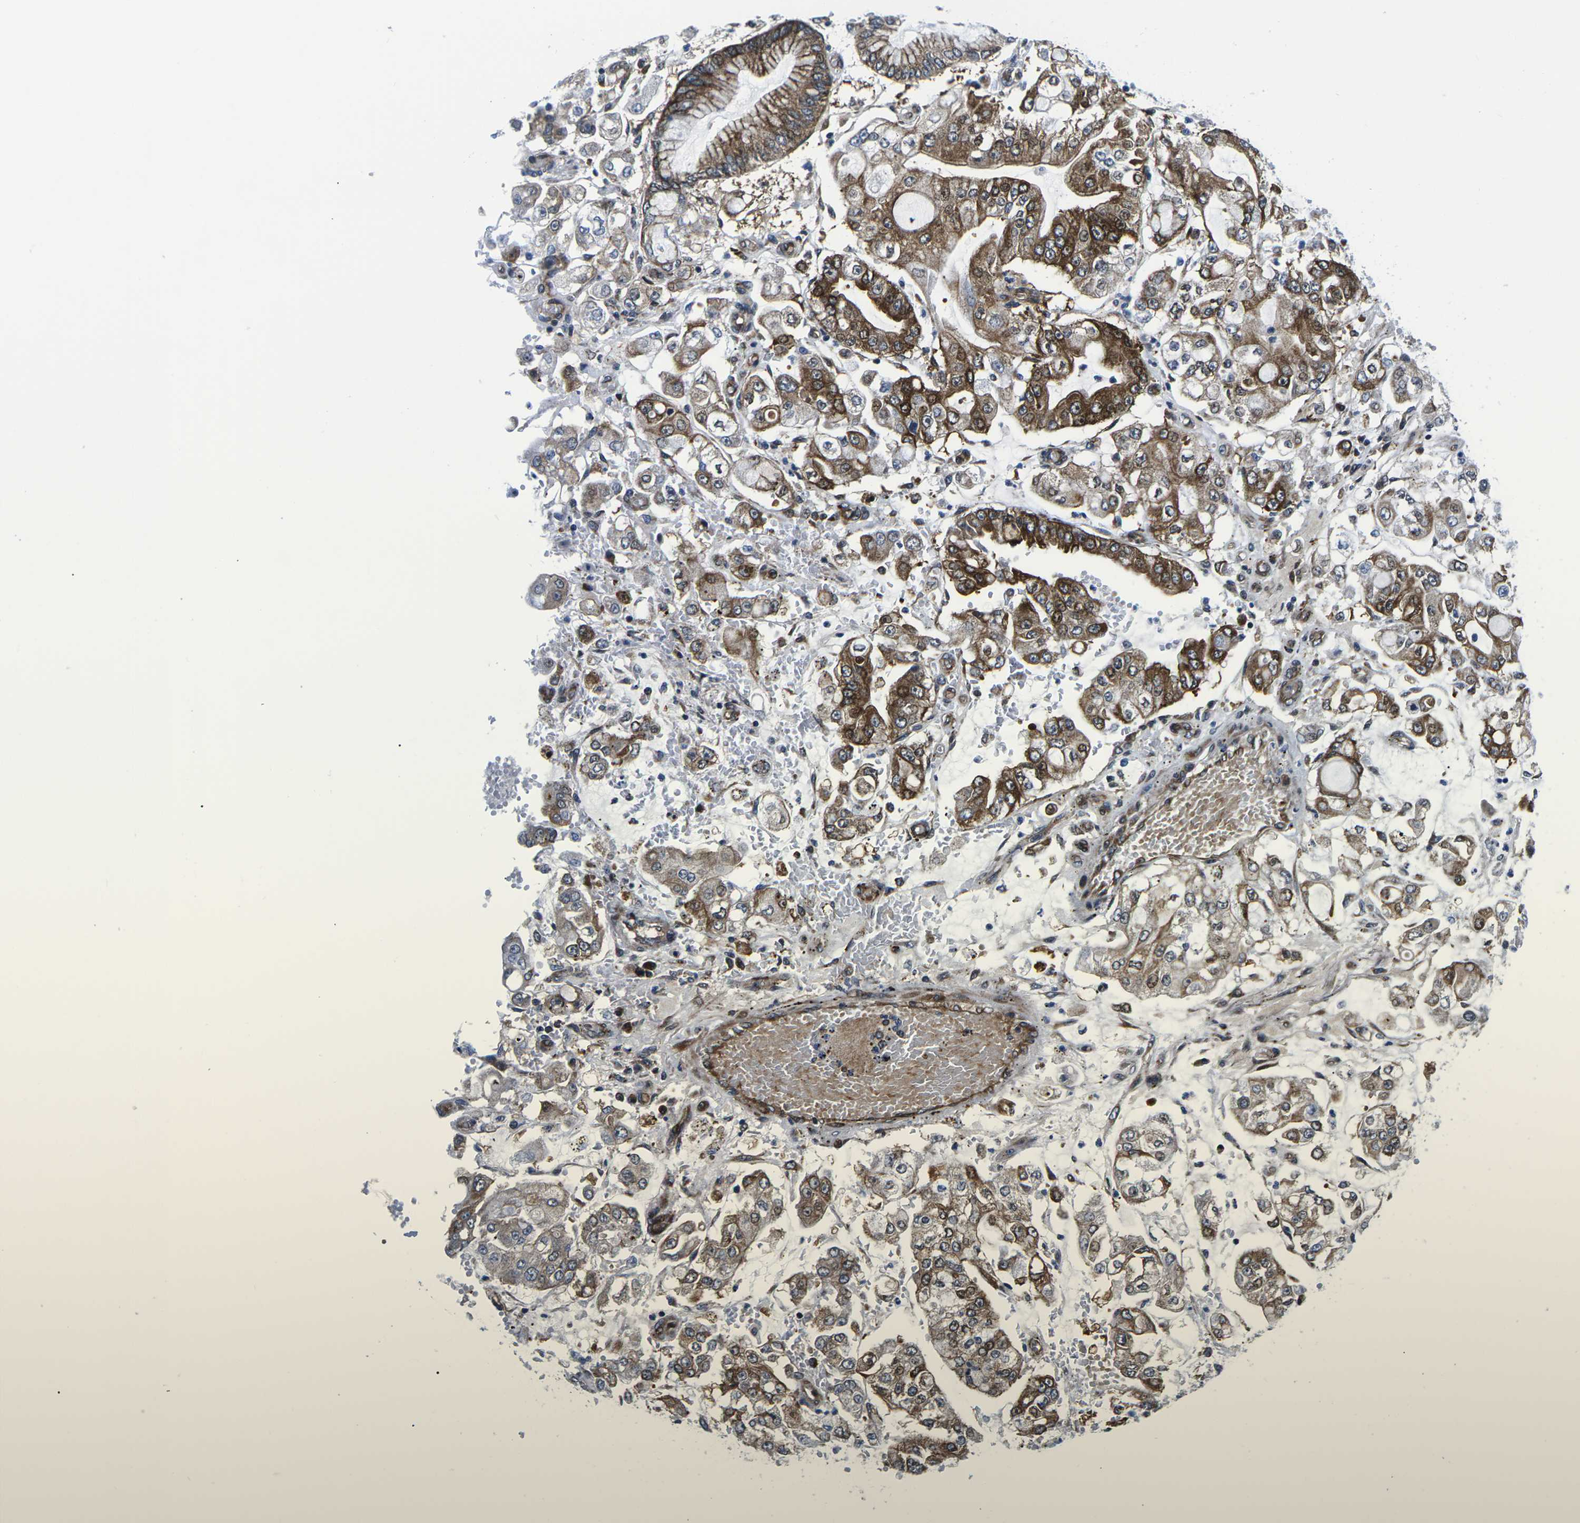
{"staining": {"intensity": "strong", "quantity": ">75%", "location": "cytoplasmic/membranous"}, "tissue": "stomach cancer", "cell_type": "Tumor cells", "image_type": "cancer", "snomed": [{"axis": "morphology", "description": "Adenocarcinoma, NOS"}, {"axis": "topography", "description": "Stomach"}], "caption": "Immunohistochemical staining of stomach cancer (adenocarcinoma) reveals high levels of strong cytoplasmic/membranous protein expression in approximately >75% of tumor cells. (DAB = brown stain, brightfield microscopy at high magnification).", "gene": "EIF4E", "patient": {"sex": "male", "age": 76}}